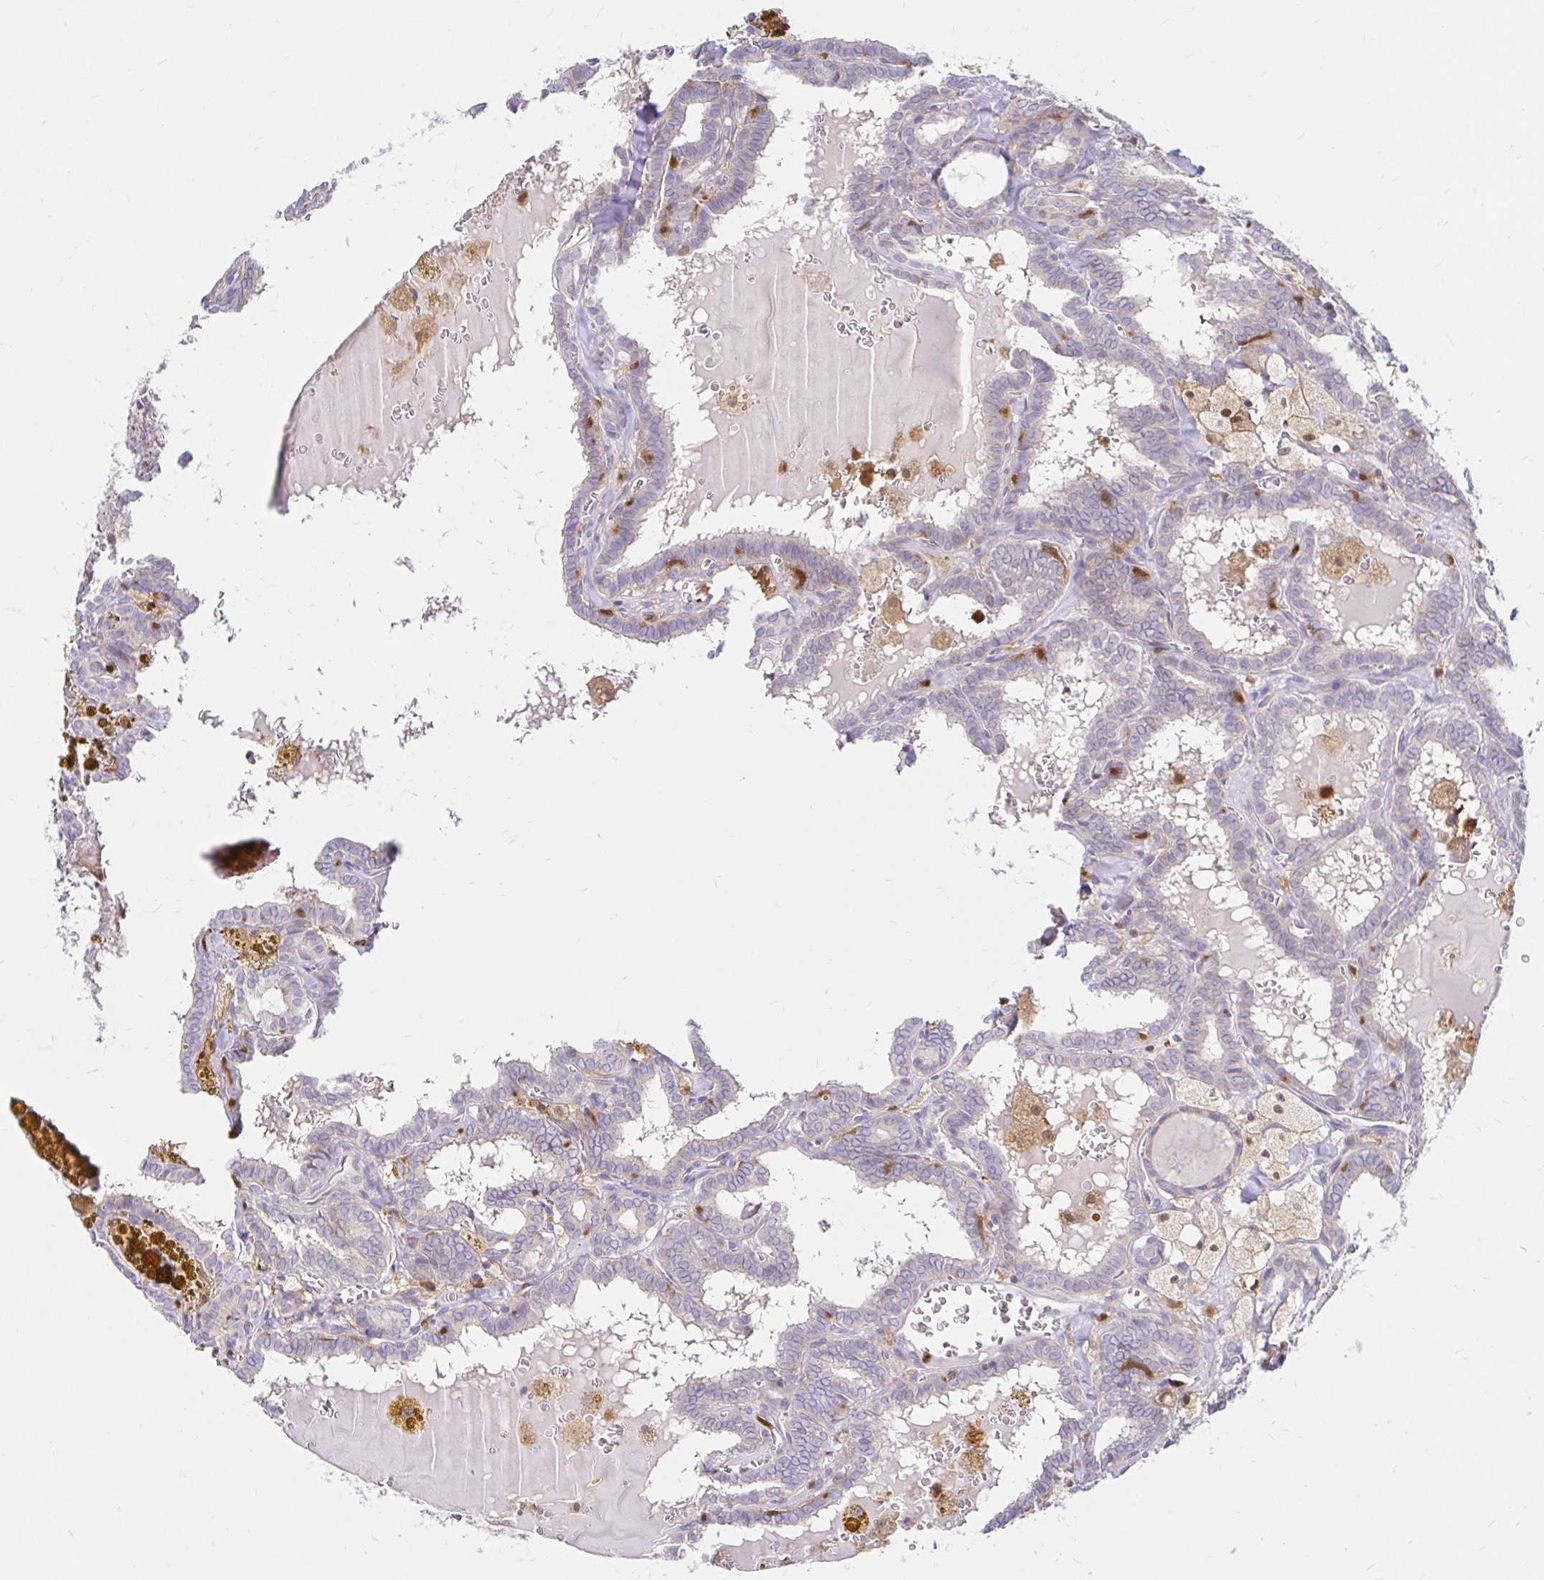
{"staining": {"intensity": "negative", "quantity": "none", "location": "none"}, "tissue": "thyroid cancer", "cell_type": "Tumor cells", "image_type": "cancer", "snomed": [{"axis": "morphology", "description": "Papillary adenocarcinoma, NOS"}, {"axis": "topography", "description": "Thyroid gland"}], "caption": "This is an immunohistochemistry (IHC) photomicrograph of human thyroid papillary adenocarcinoma. There is no positivity in tumor cells.", "gene": "PYCARD", "patient": {"sex": "female", "age": 39}}